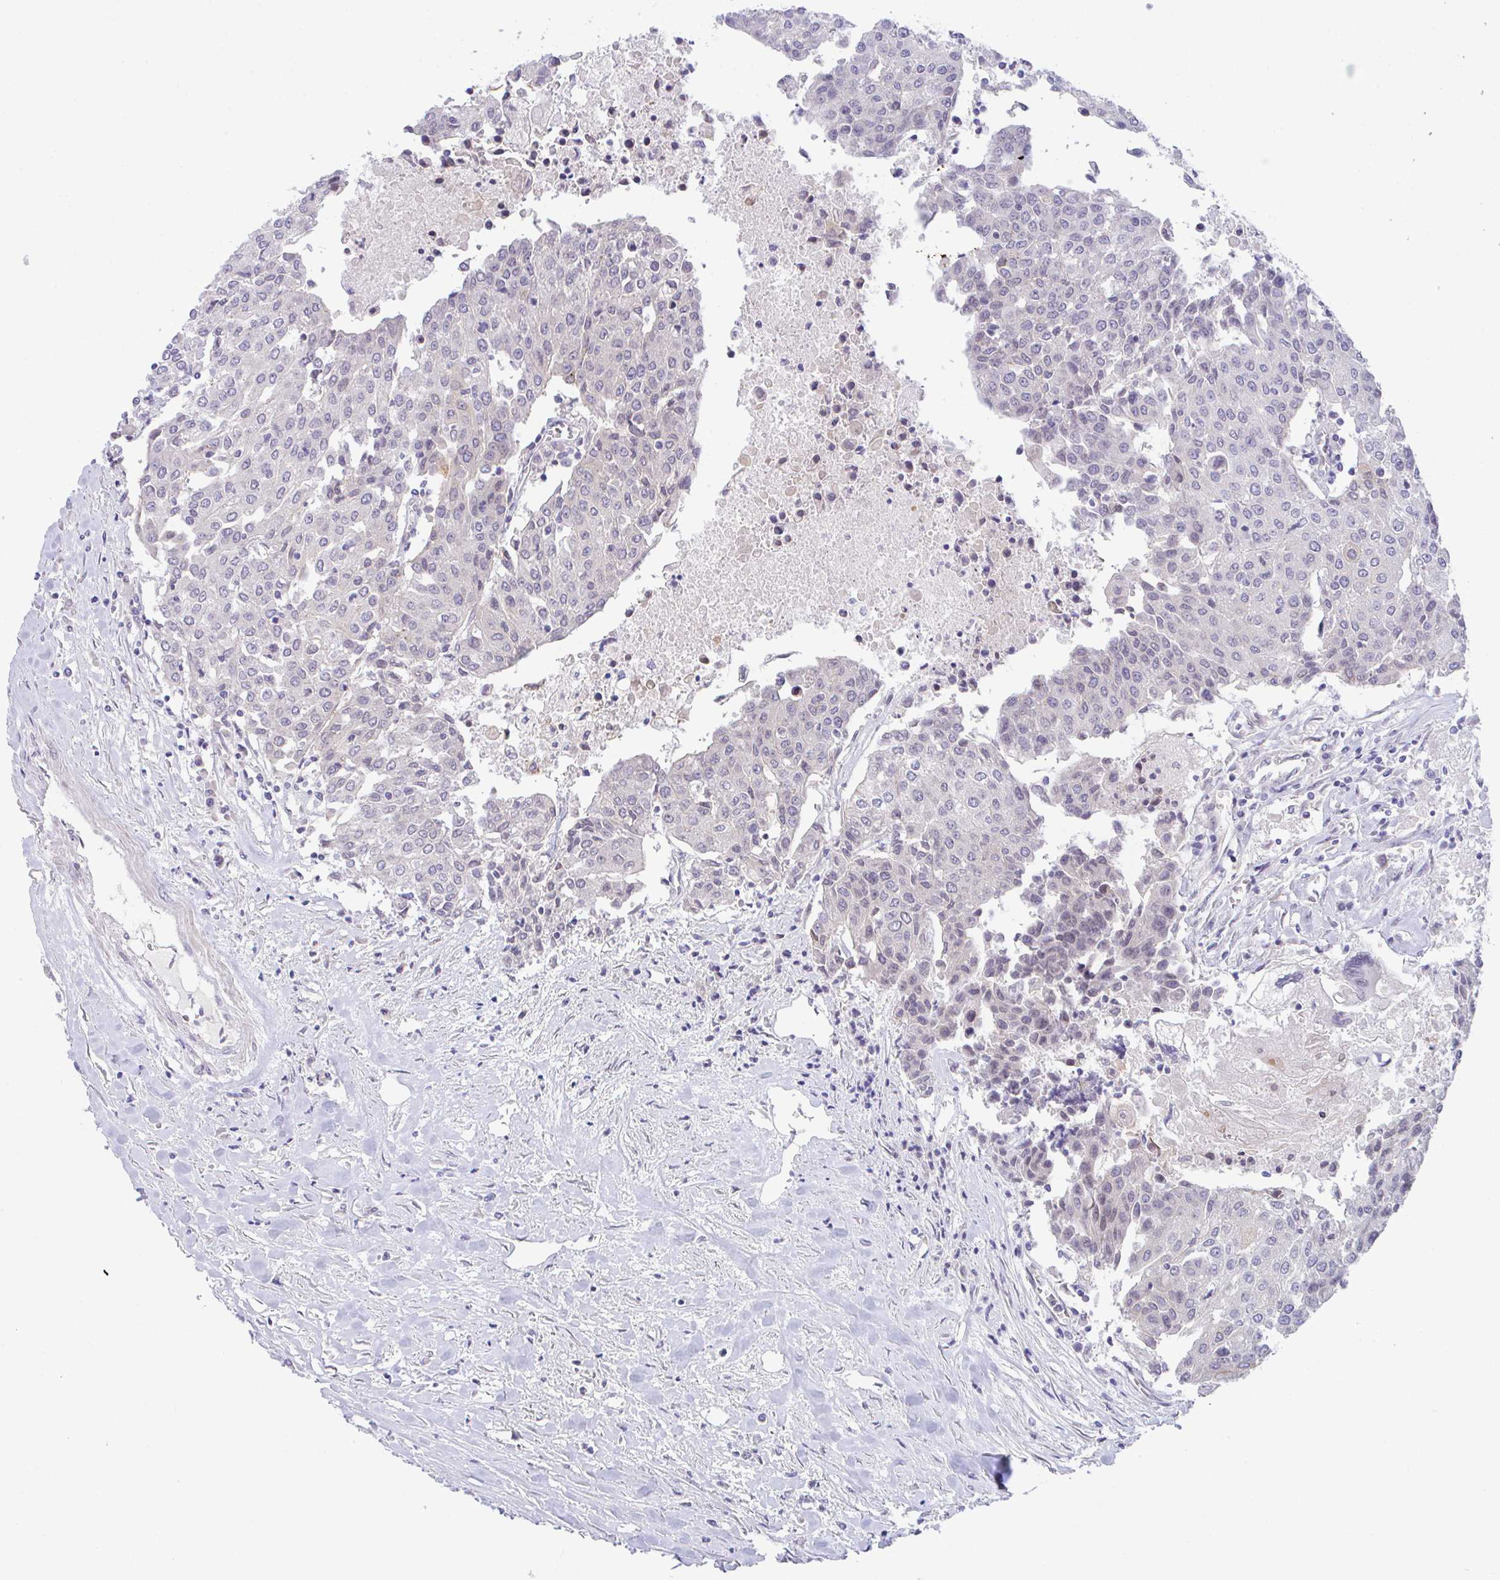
{"staining": {"intensity": "negative", "quantity": "none", "location": "none"}, "tissue": "urothelial cancer", "cell_type": "Tumor cells", "image_type": "cancer", "snomed": [{"axis": "morphology", "description": "Urothelial carcinoma, High grade"}, {"axis": "topography", "description": "Urinary bladder"}], "caption": "Human urothelial cancer stained for a protein using immunohistochemistry (IHC) reveals no positivity in tumor cells.", "gene": "ZBED3", "patient": {"sex": "female", "age": 85}}